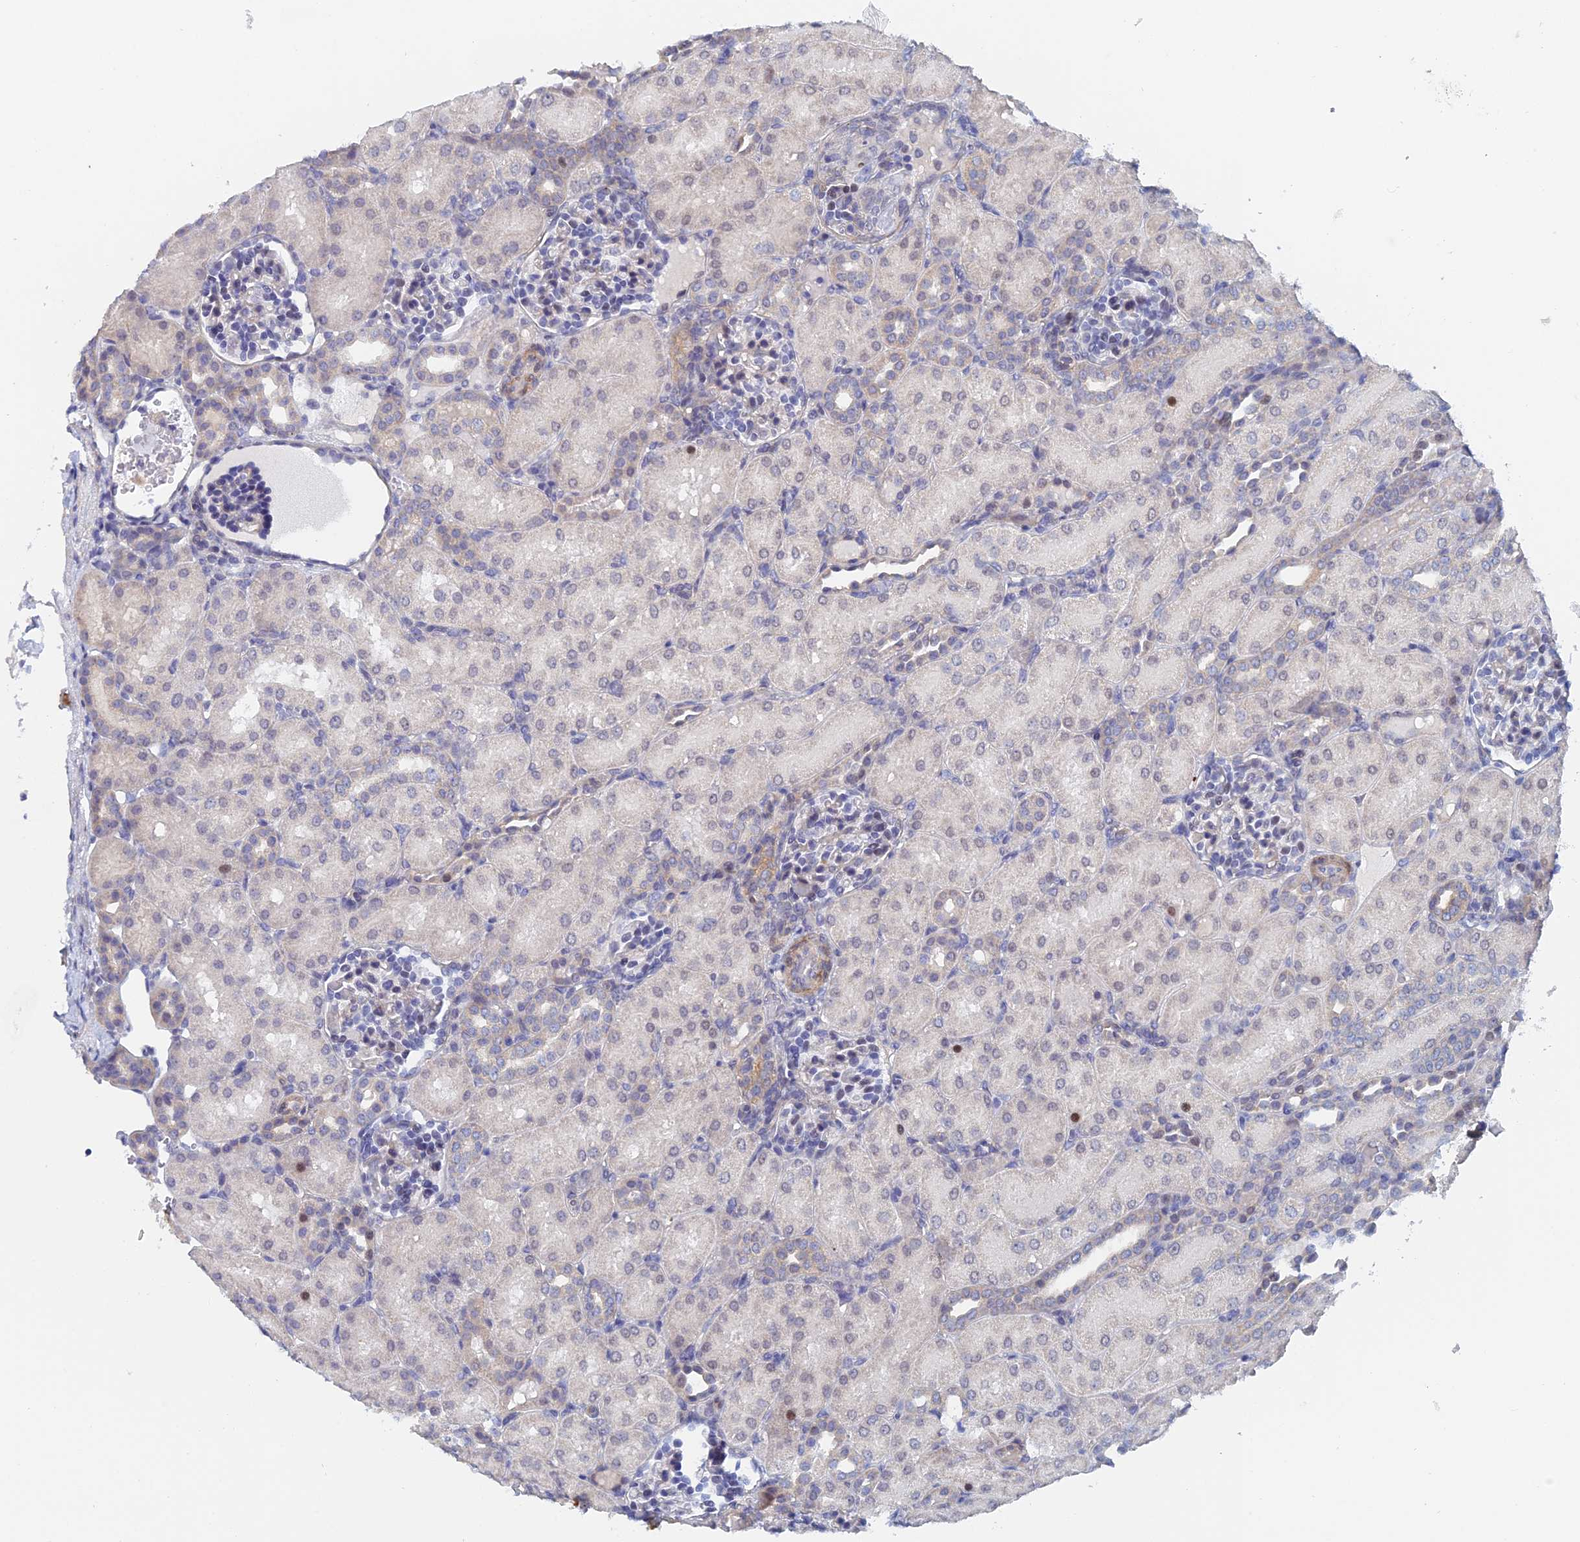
{"staining": {"intensity": "weak", "quantity": "<25%", "location": "nuclear"}, "tissue": "kidney", "cell_type": "Cells in glomeruli", "image_type": "normal", "snomed": [{"axis": "morphology", "description": "Normal tissue, NOS"}, {"axis": "topography", "description": "Kidney"}], "caption": "The micrograph demonstrates no significant staining in cells in glomeruli of kidney. (Brightfield microscopy of DAB (3,3'-diaminobenzidine) immunohistochemistry (IHC) at high magnification).", "gene": "GMNC", "patient": {"sex": "male", "age": 1}}